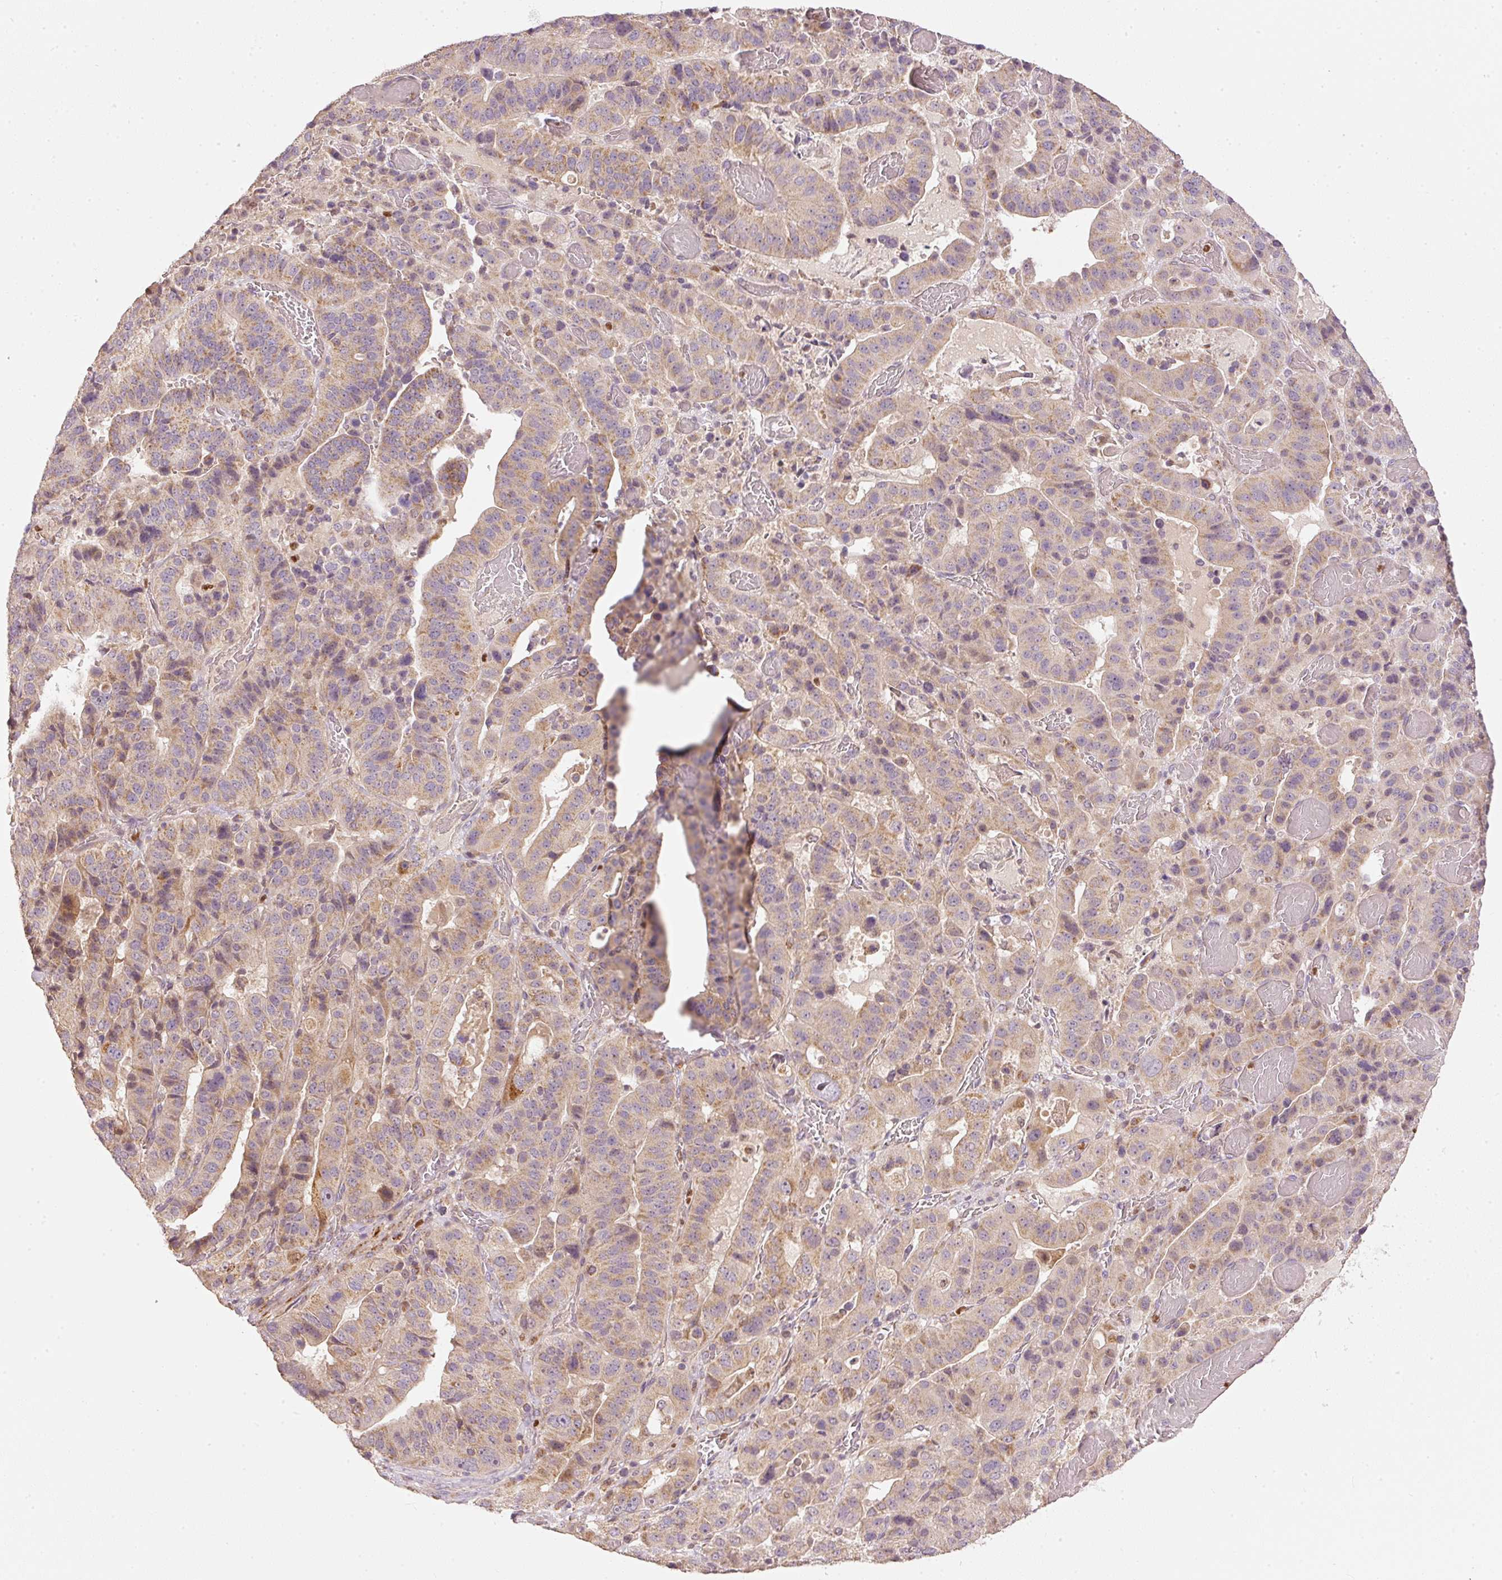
{"staining": {"intensity": "moderate", "quantity": ">75%", "location": "cytoplasmic/membranous"}, "tissue": "stomach cancer", "cell_type": "Tumor cells", "image_type": "cancer", "snomed": [{"axis": "morphology", "description": "Adenocarcinoma, NOS"}, {"axis": "topography", "description": "Stomach"}], "caption": "A histopathology image of human adenocarcinoma (stomach) stained for a protein displays moderate cytoplasmic/membranous brown staining in tumor cells.", "gene": "MTHFD1L", "patient": {"sex": "male", "age": 48}}